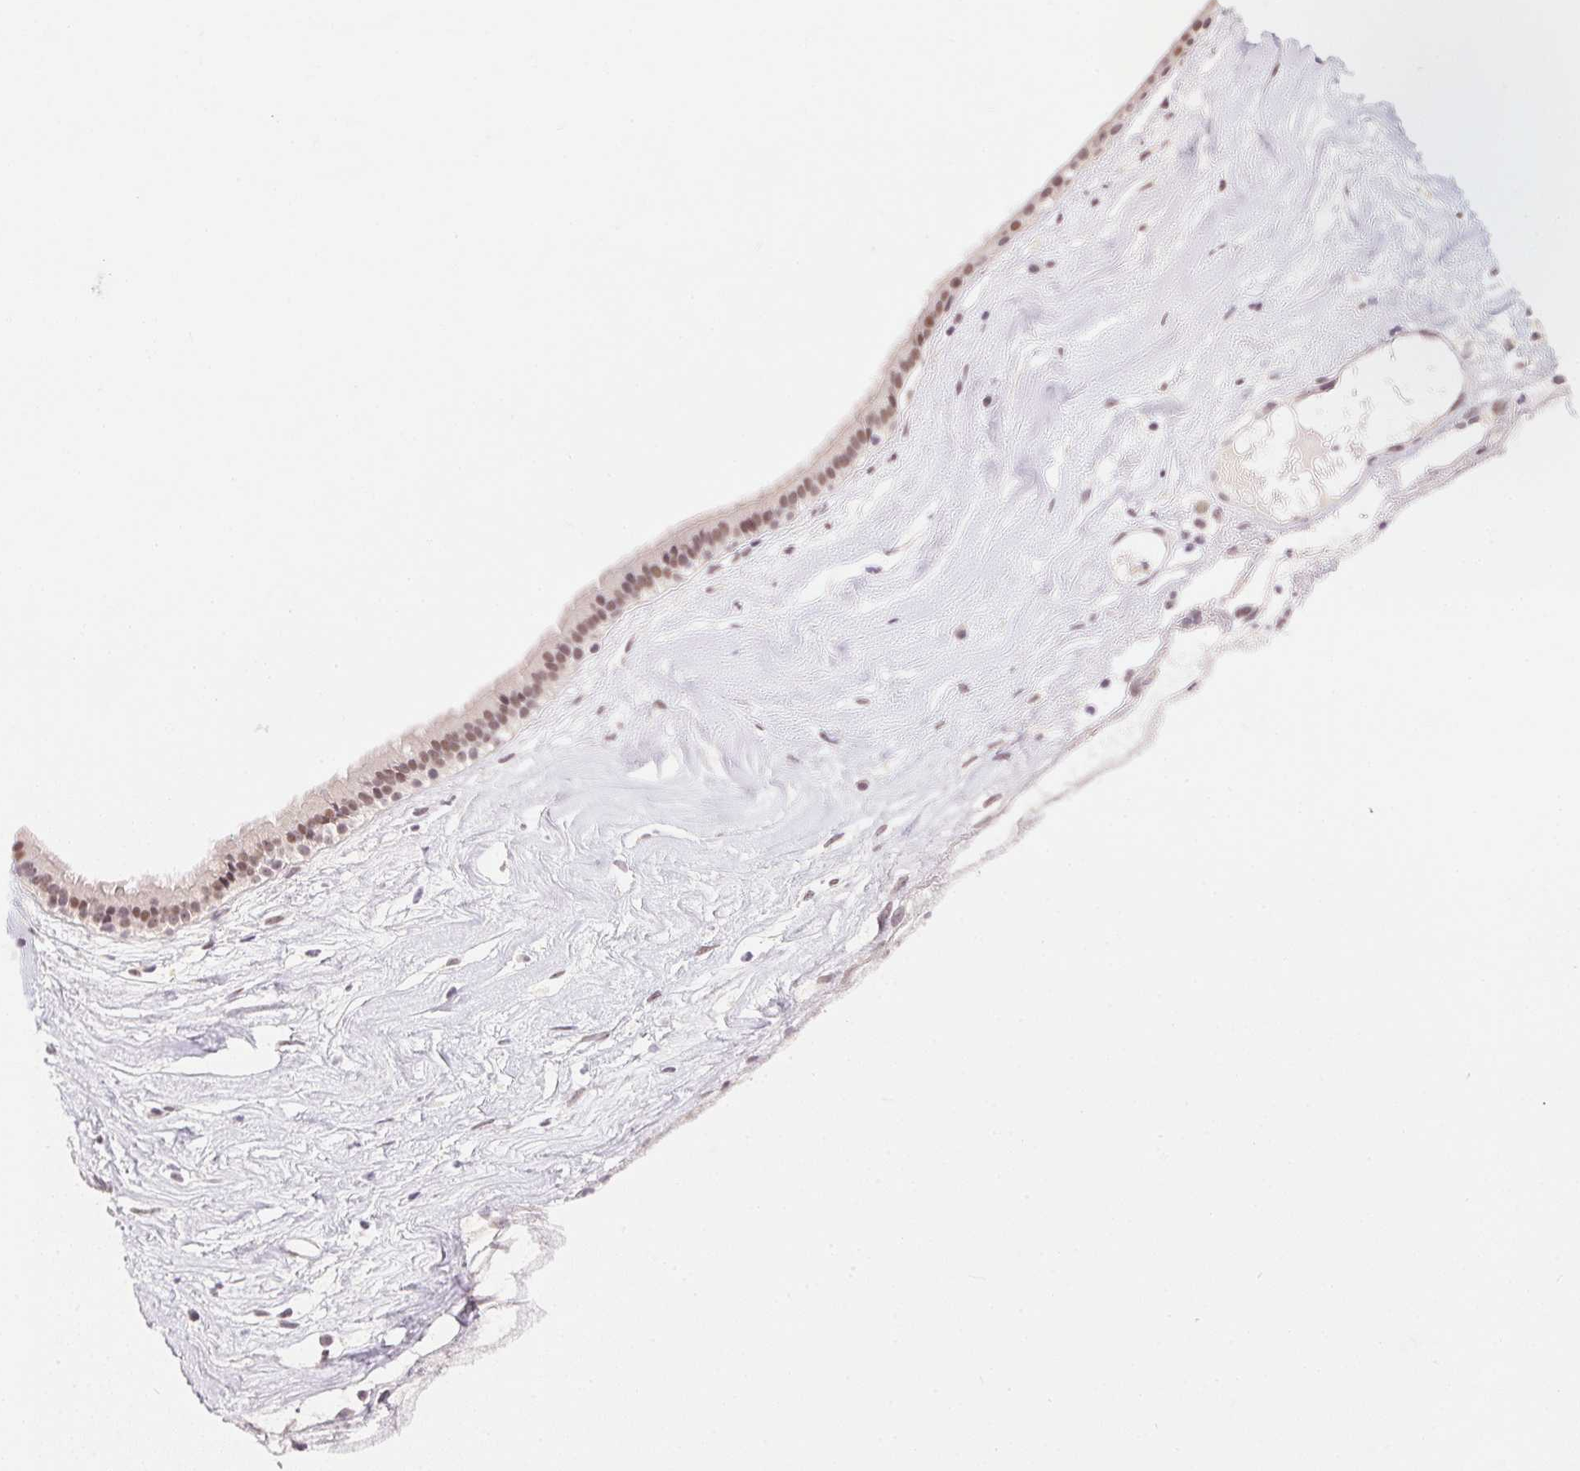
{"staining": {"intensity": "weak", "quantity": ">75%", "location": "nuclear"}, "tissue": "nasopharynx", "cell_type": "Respiratory epithelial cells", "image_type": "normal", "snomed": [{"axis": "morphology", "description": "Normal tissue, NOS"}, {"axis": "topography", "description": "Nasopharynx"}], "caption": "Immunohistochemical staining of normal nasopharynx reveals >75% levels of weak nuclear protein staining in about >75% of respiratory epithelial cells.", "gene": "KDM4D", "patient": {"sex": "male", "age": 24}}